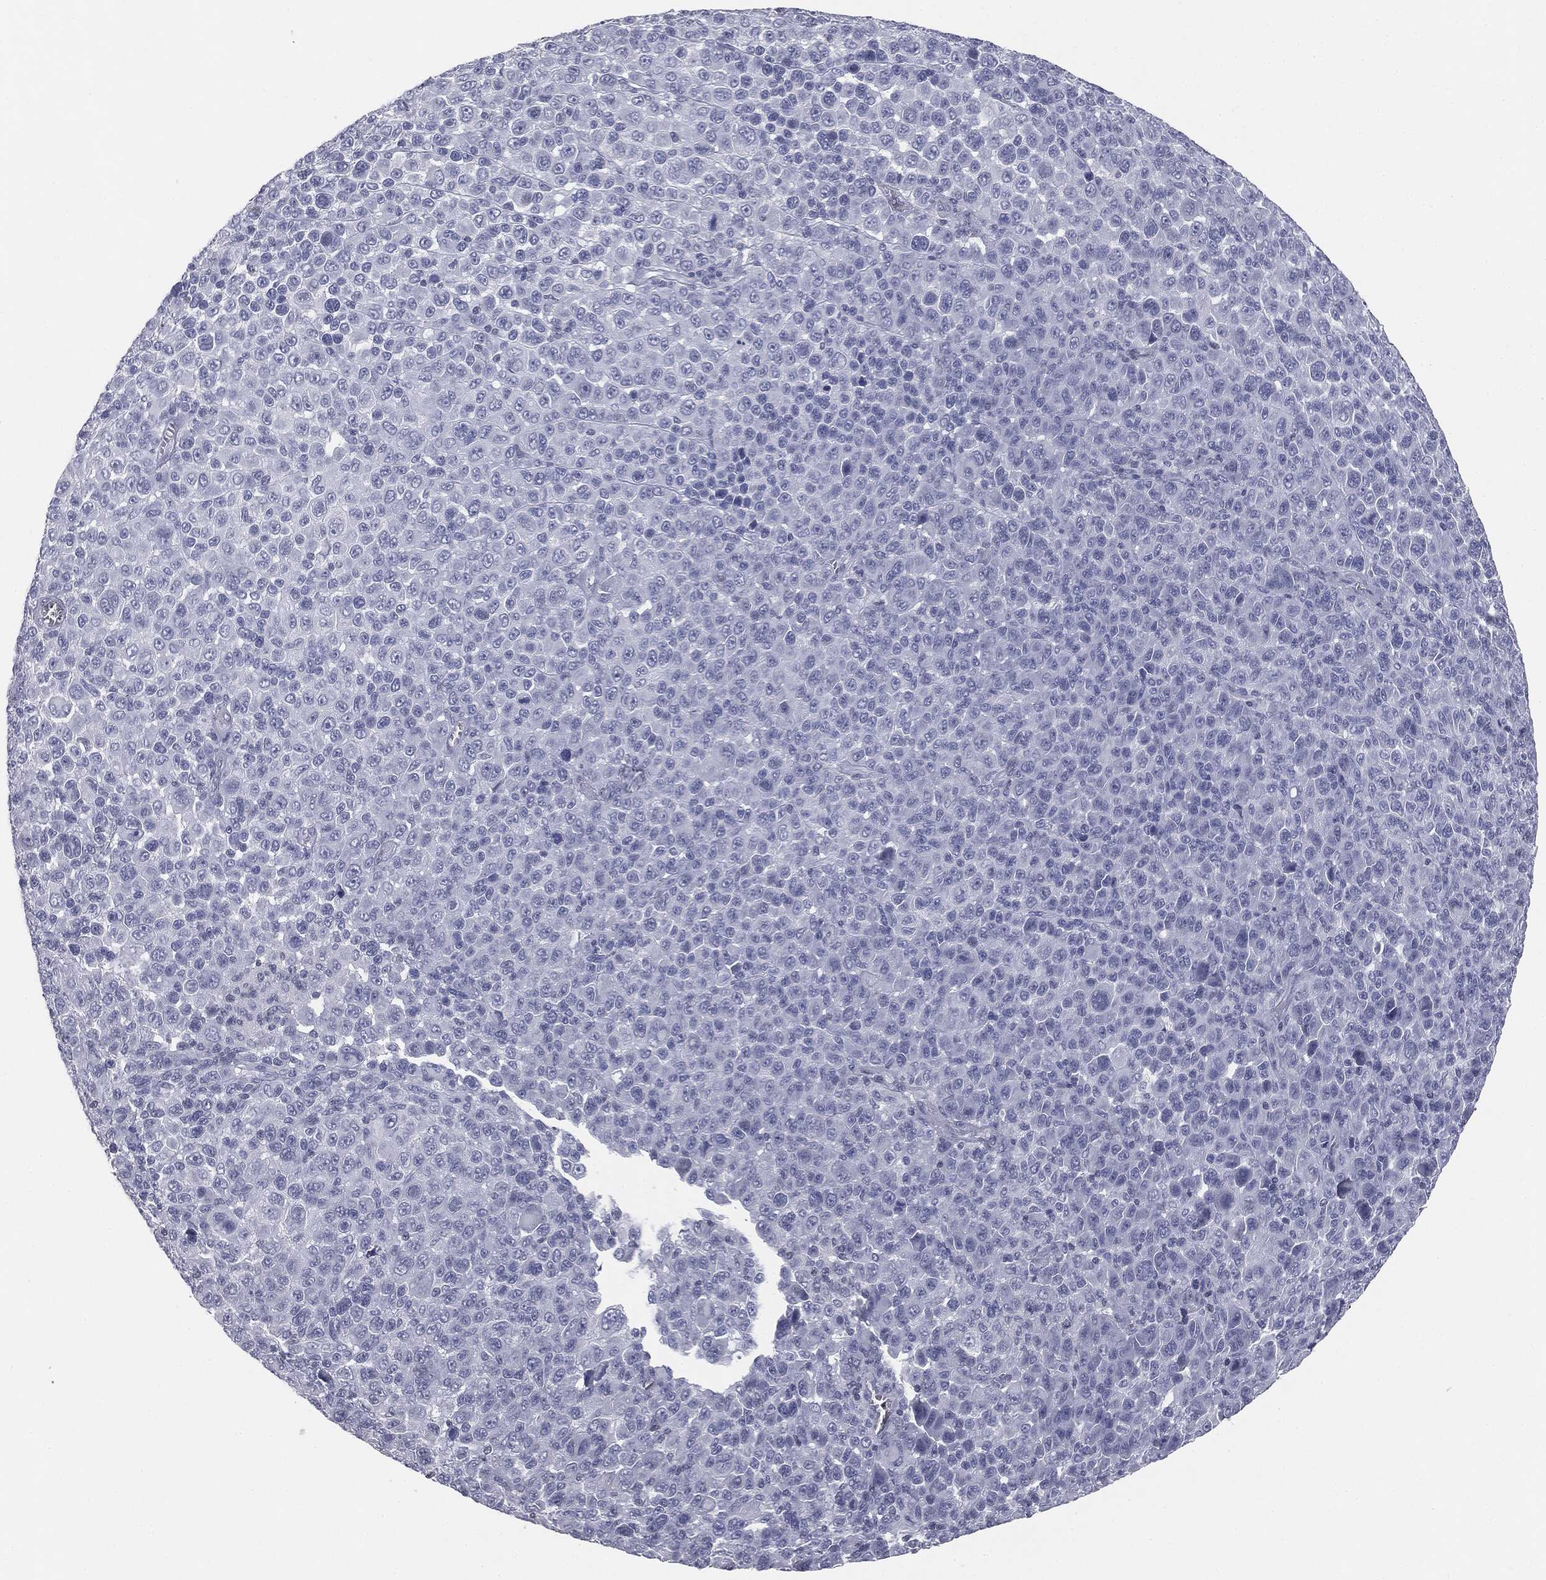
{"staining": {"intensity": "negative", "quantity": "none", "location": "none"}, "tissue": "melanoma", "cell_type": "Tumor cells", "image_type": "cancer", "snomed": [{"axis": "morphology", "description": "Malignant melanoma, NOS"}, {"axis": "topography", "description": "Skin"}], "caption": "Human malignant melanoma stained for a protein using immunohistochemistry demonstrates no expression in tumor cells.", "gene": "ALDOB", "patient": {"sex": "female", "age": 57}}